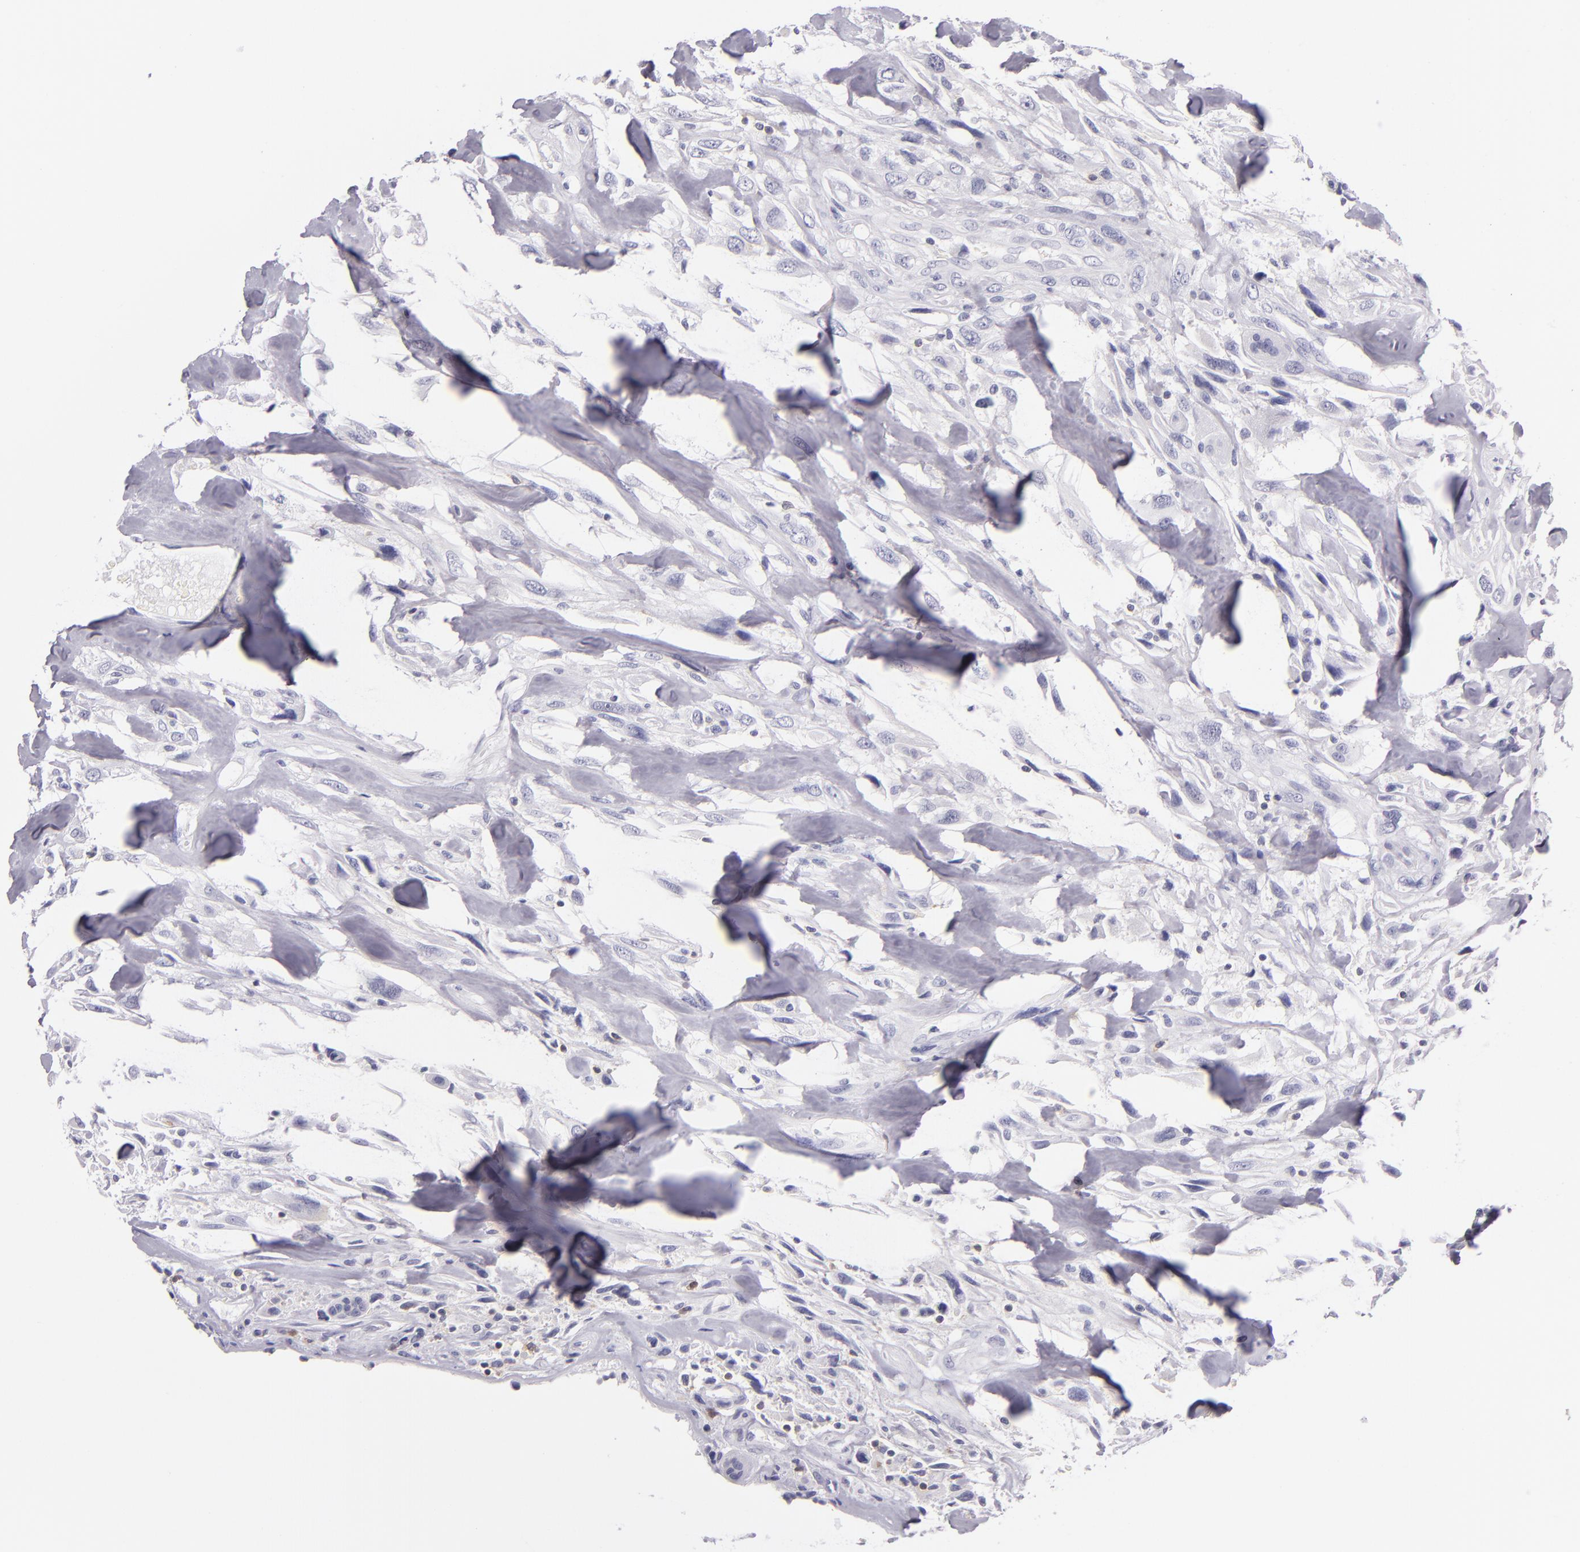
{"staining": {"intensity": "negative", "quantity": "none", "location": "none"}, "tissue": "breast cancer", "cell_type": "Tumor cells", "image_type": "cancer", "snomed": [{"axis": "morphology", "description": "Neoplasm, malignant, NOS"}, {"axis": "topography", "description": "Breast"}], "caption": "This is a micrograph of IHC staining of breast neoplasm (malignant), which shows no staining in tumor cells. The staining was performed using DAB to visualize the protein expression in brown, while the nuclei were stained in blue with hematoxylin (Magnification: 20x).", "gene": "CD48", "patient": {"sex": "female", "age": 50}}